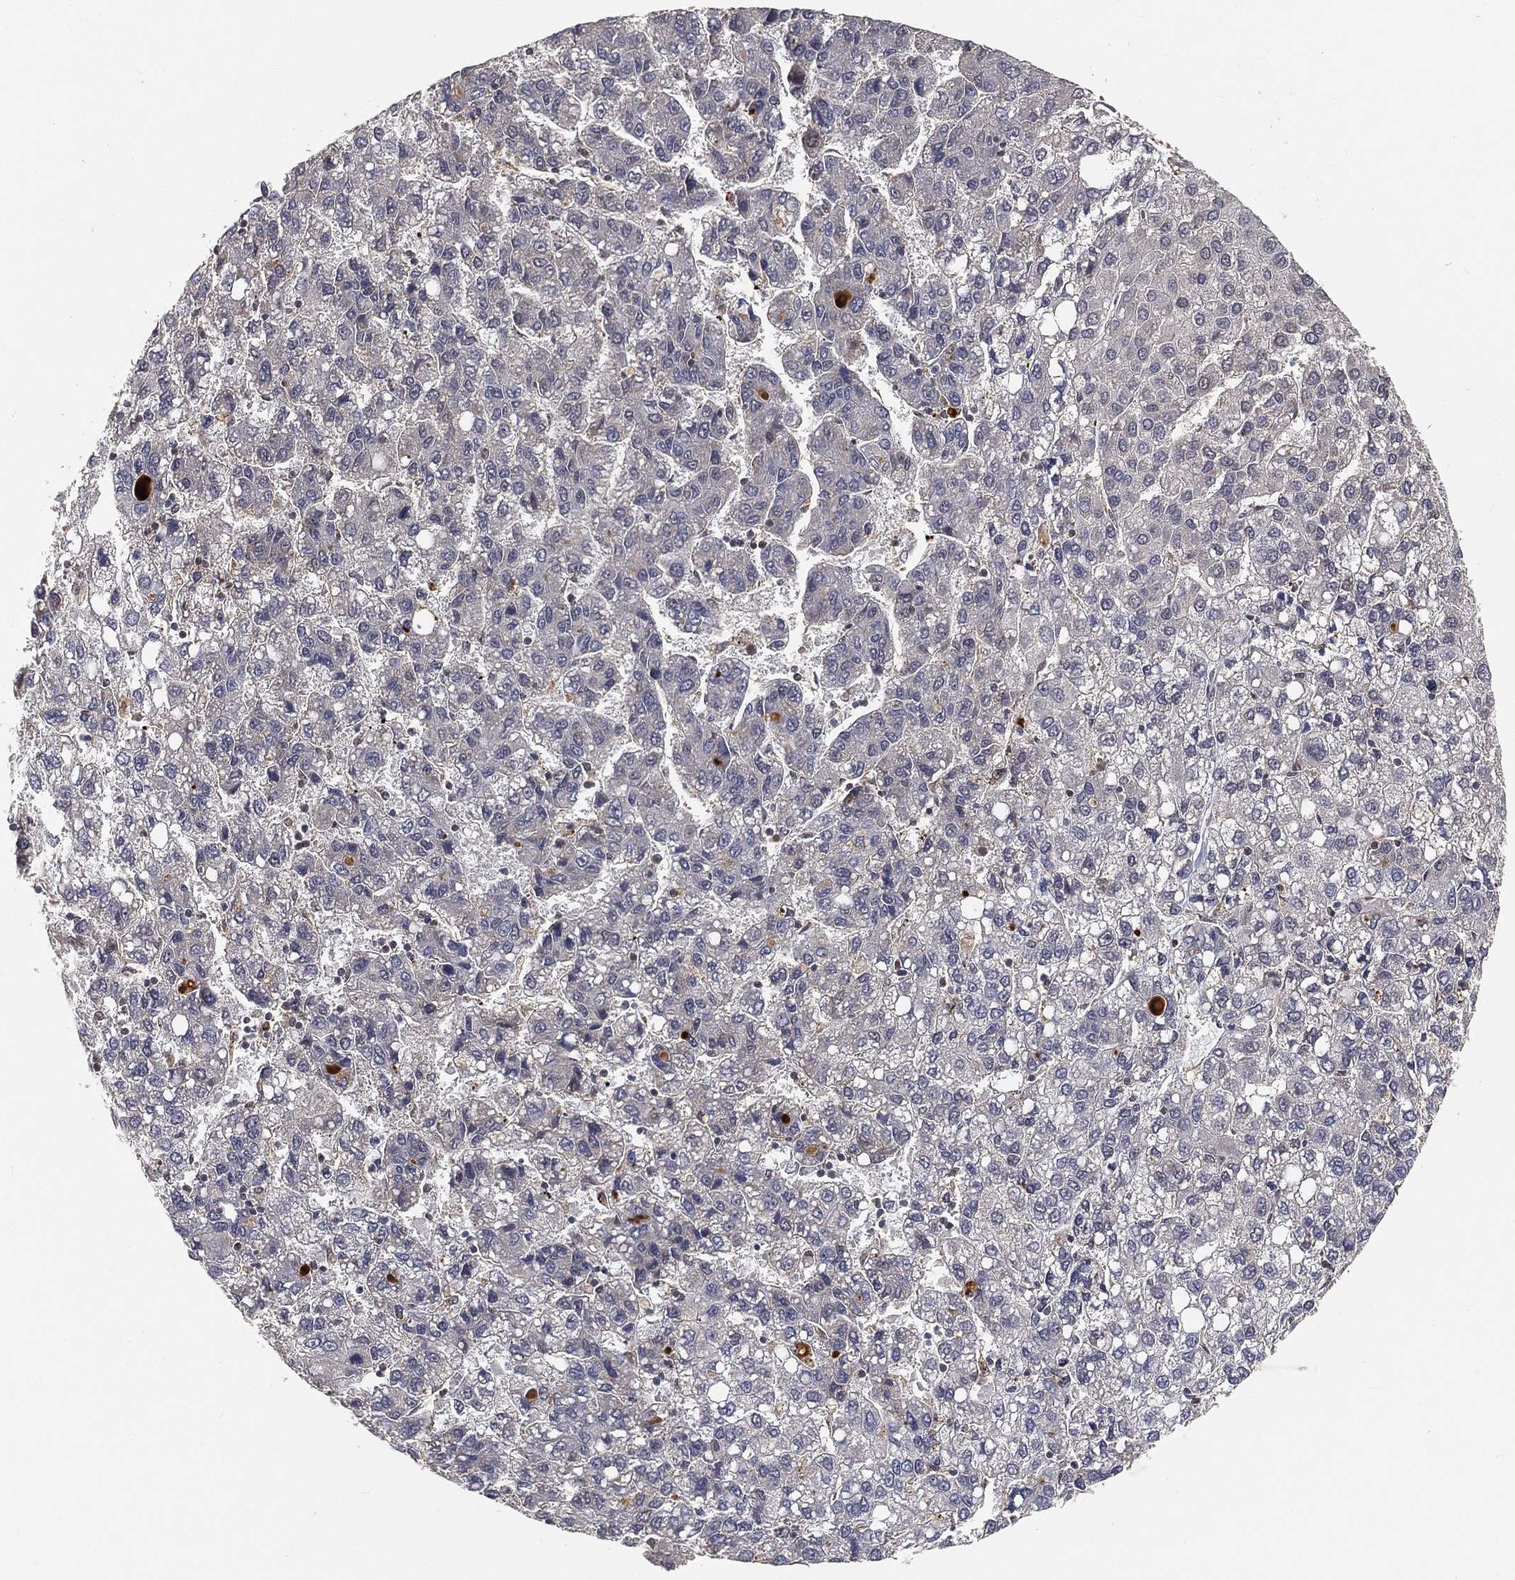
{"staining": {"intensity": "negative", "quantity": "none", "location": "none"}, "tissue": "liver cancer", "cell_type": "Tumor cells", "image_type": "cancer", "snomed": [{"axis": "morphology", "description": "Carcinoma, Hepatocellular, NOS"}, {"axis": "topography", "description": "Liver"}], "caption": "Tumor cells are negative for brown protein staining in liver cancer.", "gene": "MAPK1", "patient": {"sex": "female", "age": 82}}